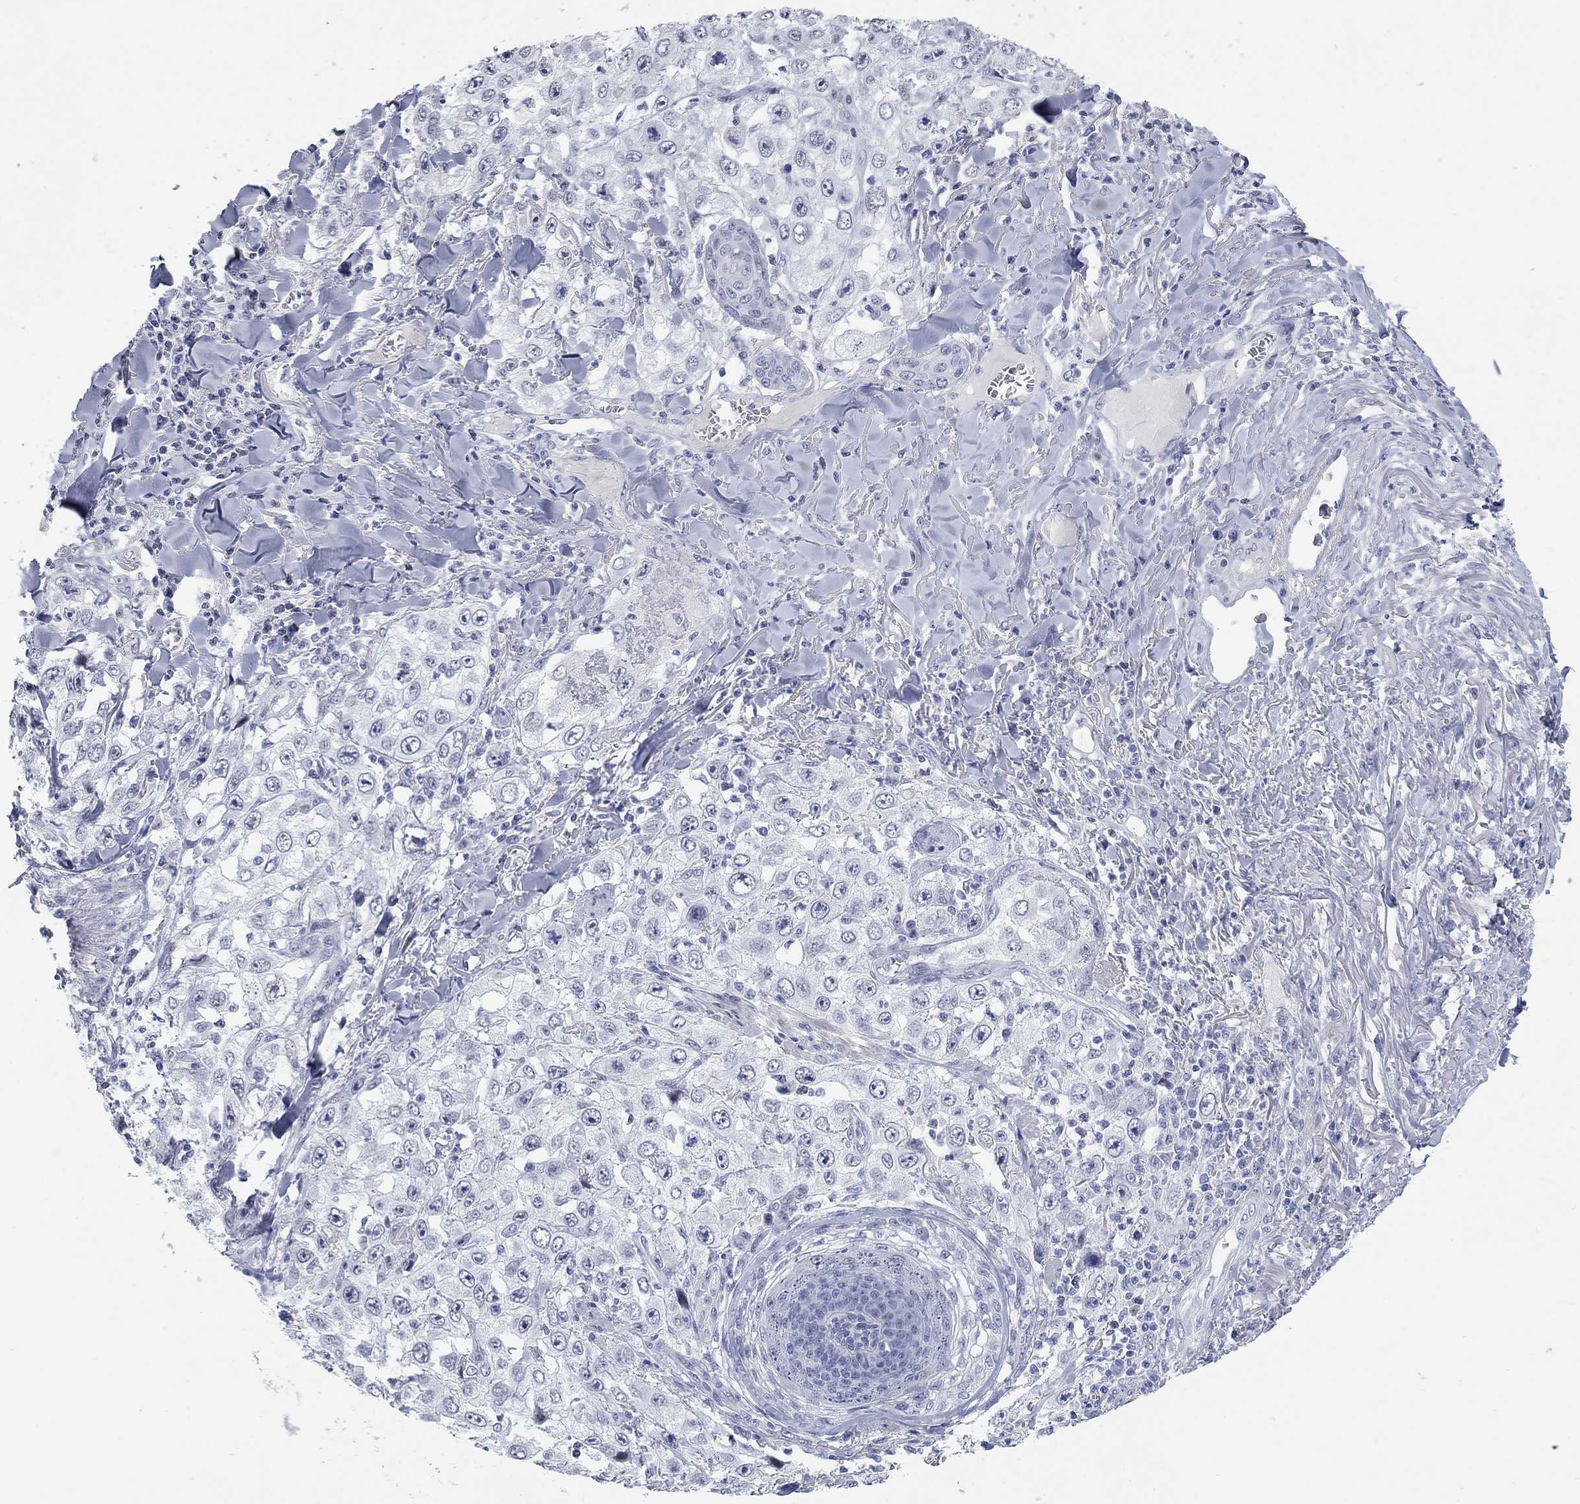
{"staining": {"intensity": "negative", "quantity": "none", "location": "none"}, "tissue": "skin cancer", "cell_type": "Tumor cells", "image_type": "cancer", "snomed": [{"axis": "morphology", "description": "Squamous cell carcinoma, NOS"}, {"axis": "topography", "description": "Skin"}], "caption": "An image of squamous cell carcinoma (skin) stained for a protein reveals no brown staining in tumor cells.", "gene": "WASF3", "patient": {"sex": "male", "age": 82}}